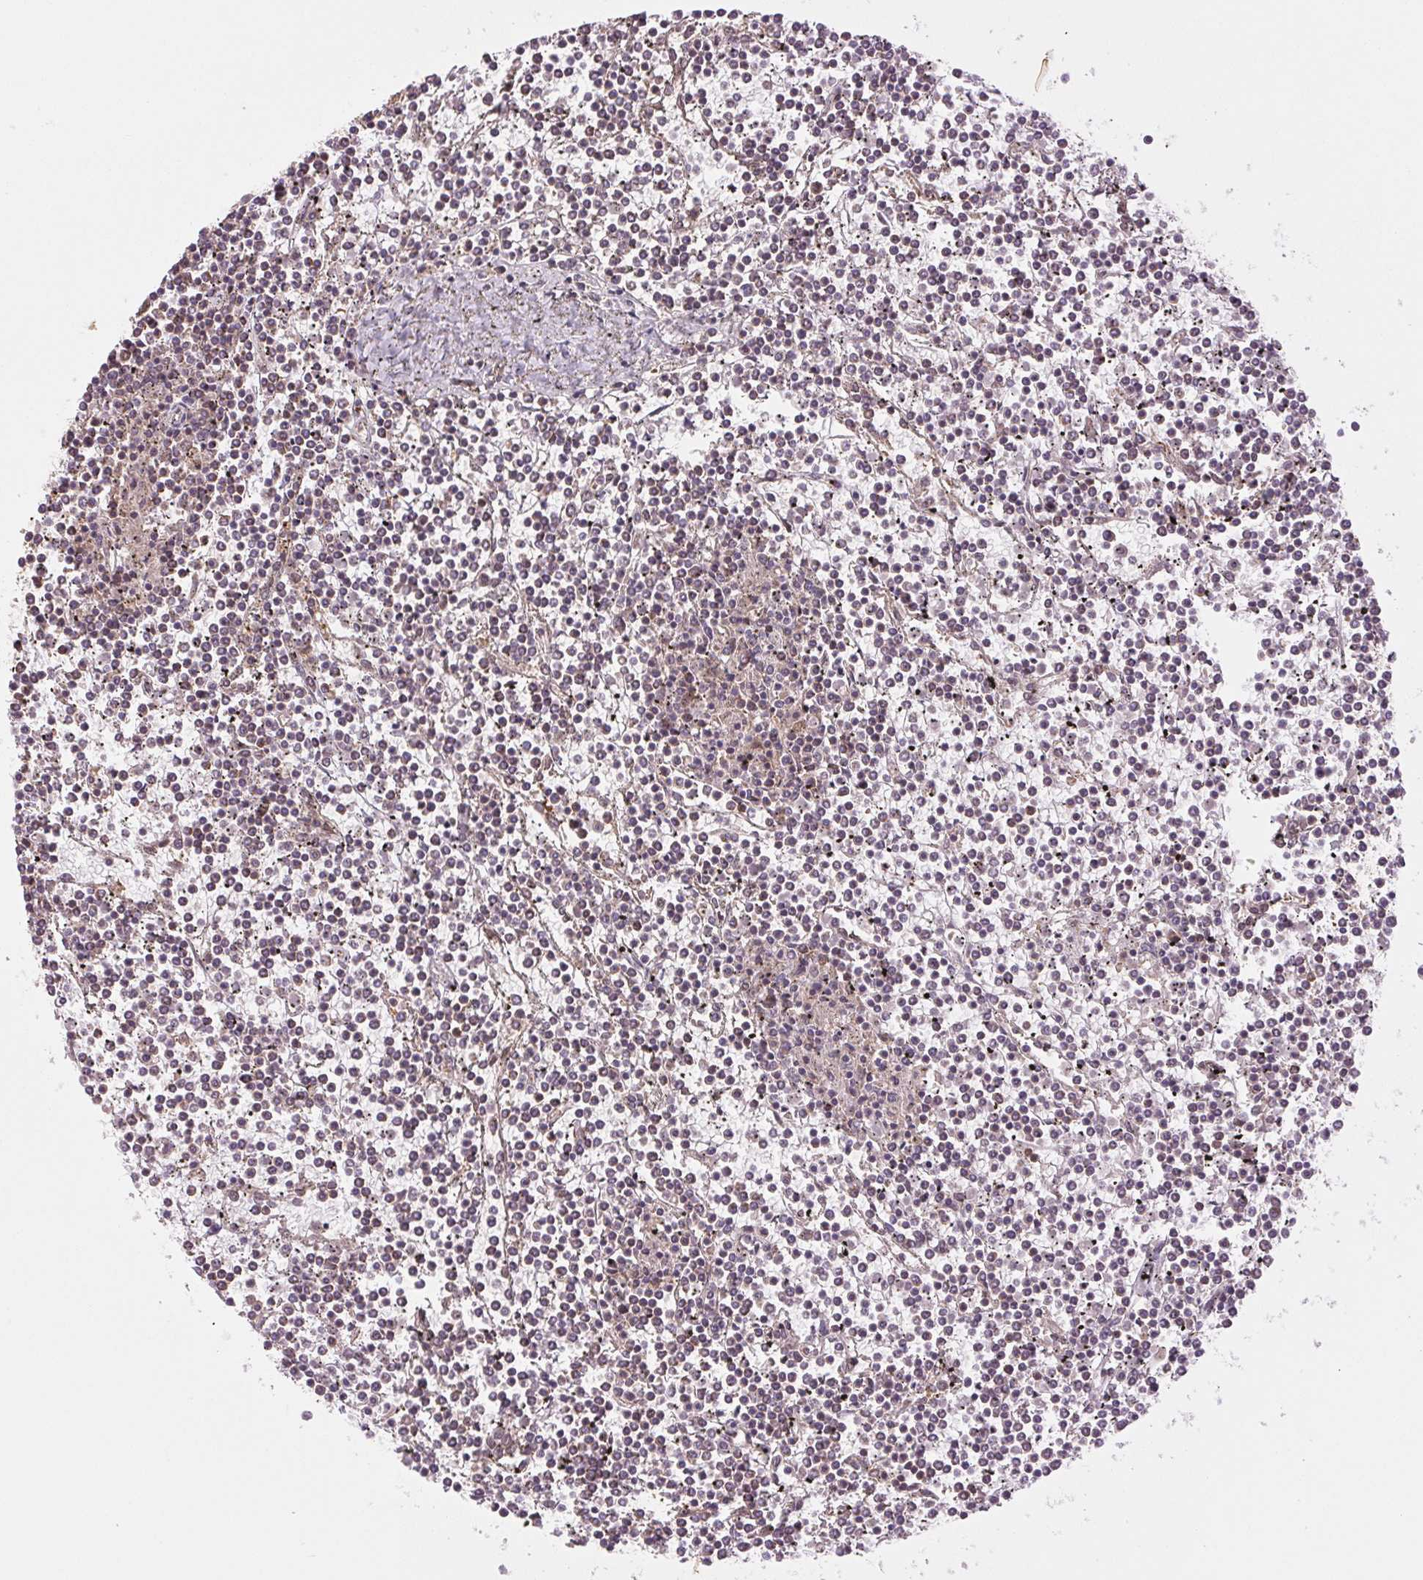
{"staining": {"intensity": "weak", "quantity": "25%-75%", "location": "cytoplasmic/membranous"}, "tissue": "lymphoma", "cell_type": "Tumor cells", "image_type": "cancer", "snomed": [{"axis": "morphology", "description": "Malignant lymphoma, non-Hodgkin's type, Low grade"}, {"axis": "topography", "description": "Spleen"}], "caption": "Weak cytoplasmic/membranous expression for a protein is present in about 25%-75% of tumor cells of low-grade malignant lymphoma, non-Hodgkin's type using IHC.", "gene": "MAP3K5", "patient": {"sex": "female", "age": 19}}